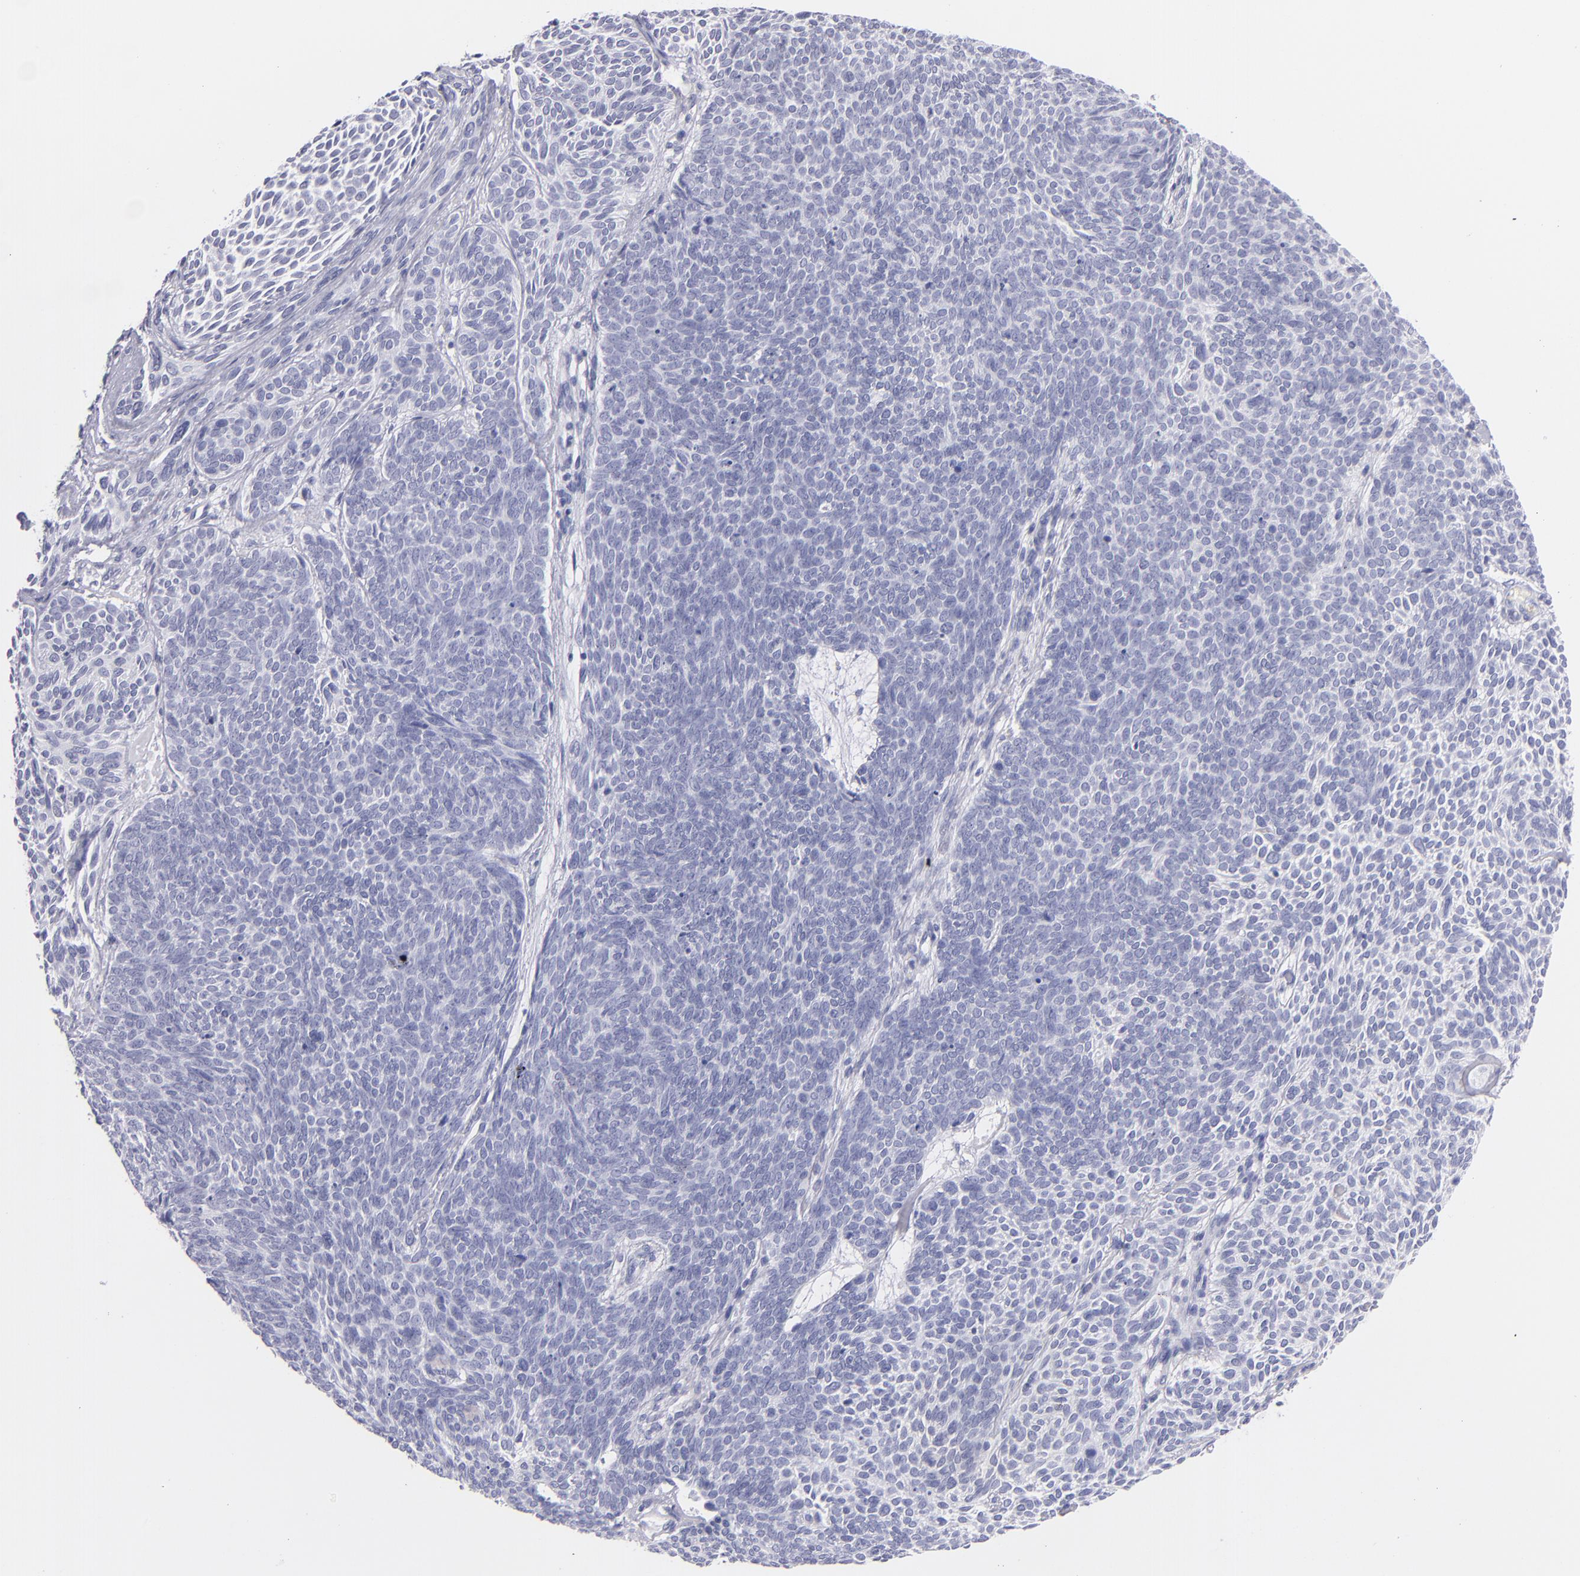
{"staining": {"intensity": "negative", "quantity": "none", "location": "none"}, "tissue": "skin cancer", "cell_type": "Tumor cells", "image_type": "cancer", "snomed": [{"axis": "morphology", "description": "Basal cell carcinoma"}, {"axis": "topography", "description": "Skin"}], "caption": "This is a histopathology image of immunohistochemistry (IHC) staining of skin basal cell carcinoma, which shows no positivity in tumor cells. (Immunohistochemistry (ihc), brightfield microscopy, high magnification).", "gene": "PRF1", "patient": {"sex": "male", "age": 84}}